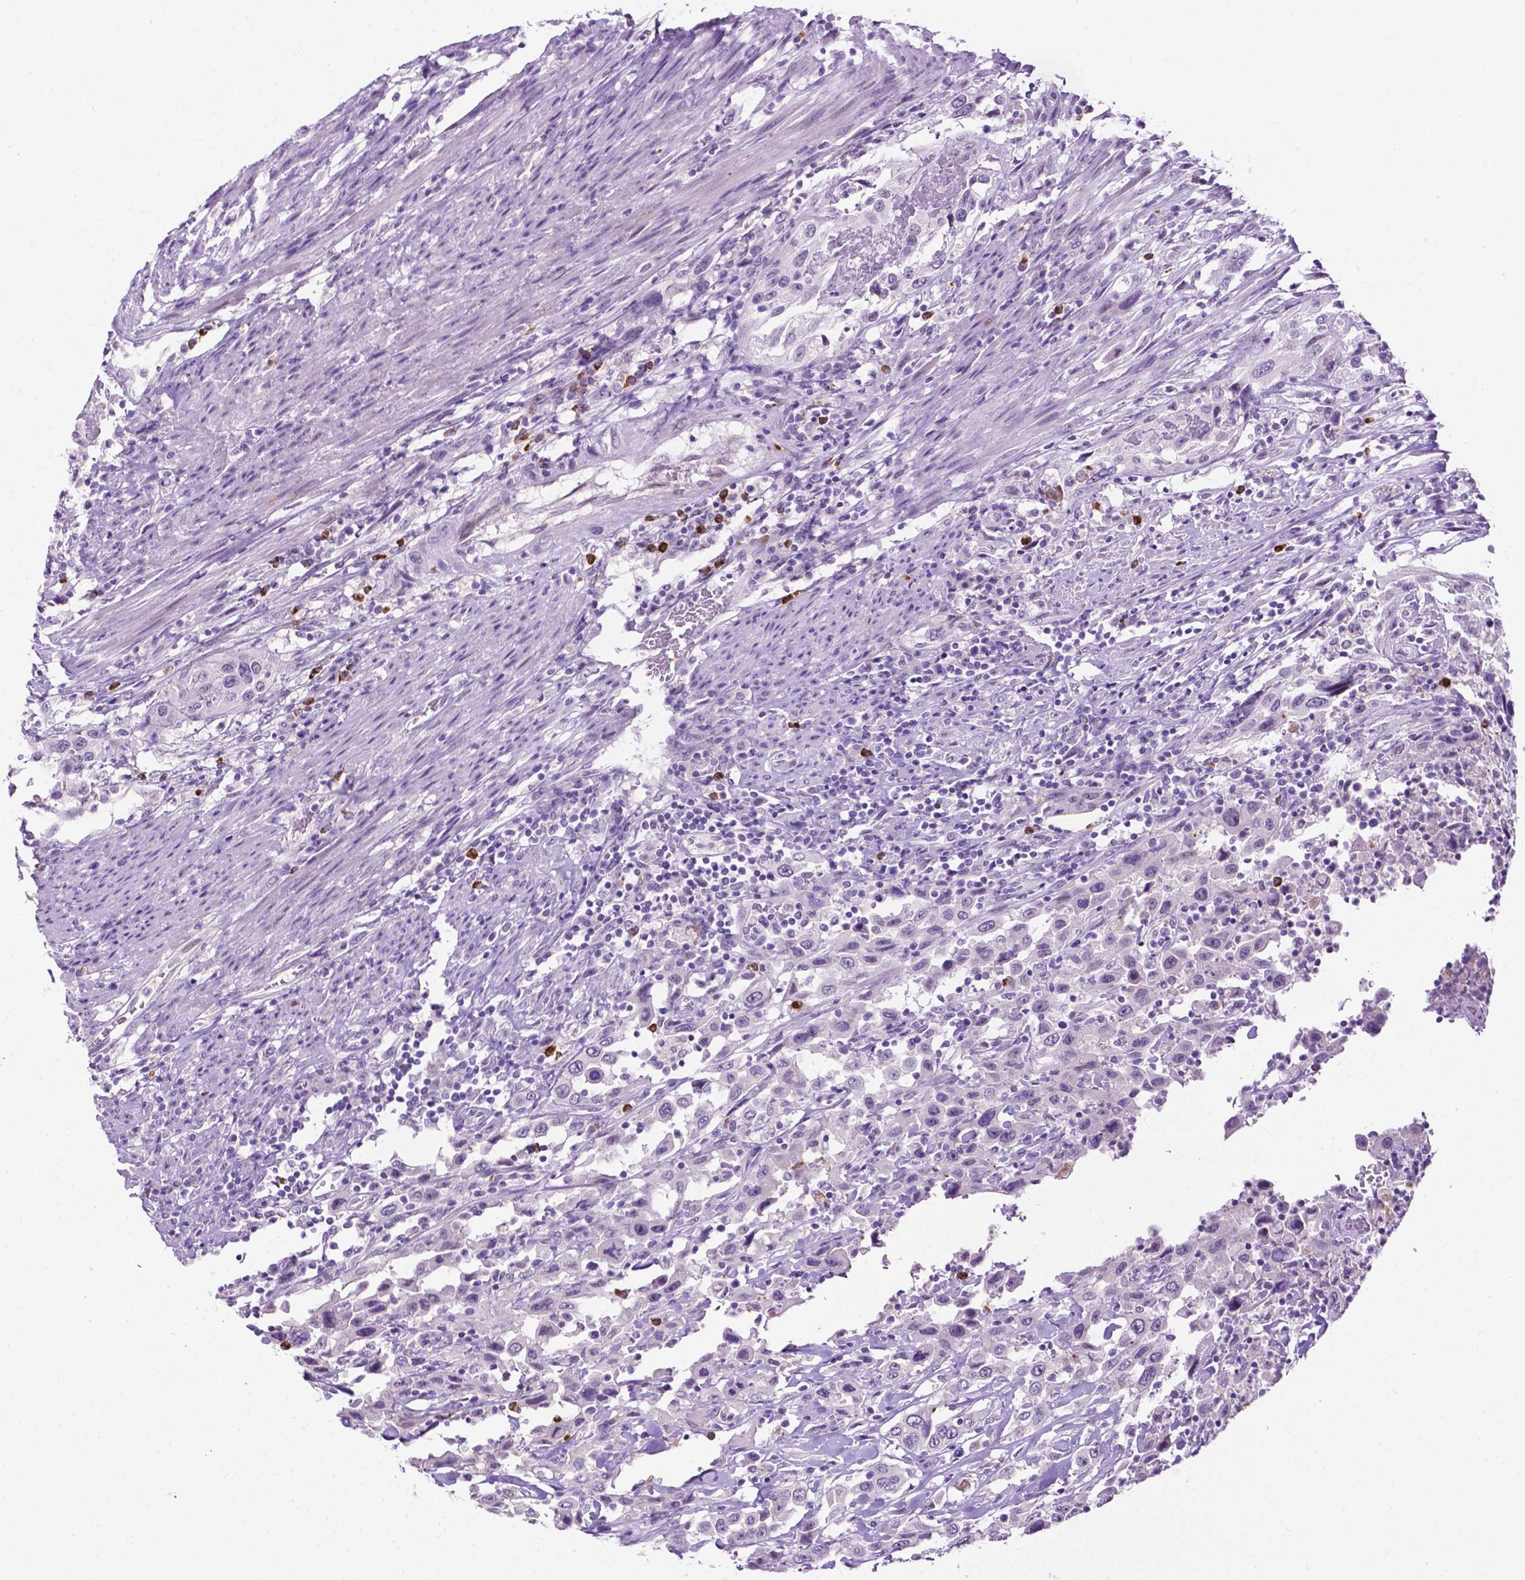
{"staining": {"intensity": "negative", "quantity": "none", "location": "none"}, "tissue": "urothelial cancer", "cell_type": "Tumor cells", "image_type": "cancer", "snomed": [{"axis": "morphology", "description": "Urothelial carcinoma, High grade"}, {"axis": "topography", "description": "Urinary bladder"}], "caption": "A high-resolution photomicrograph shows immunohistochemistry staining of urothelial cancer, which demonstrates no significant staining in tumor cells. (Brightfield microscopy of DAB (3,3'-diaminobenzidine) immunohistochemistry (IHC) at high magnification).", "gene": "MMP27", "patient": {"sex": "male", "age": 61}}